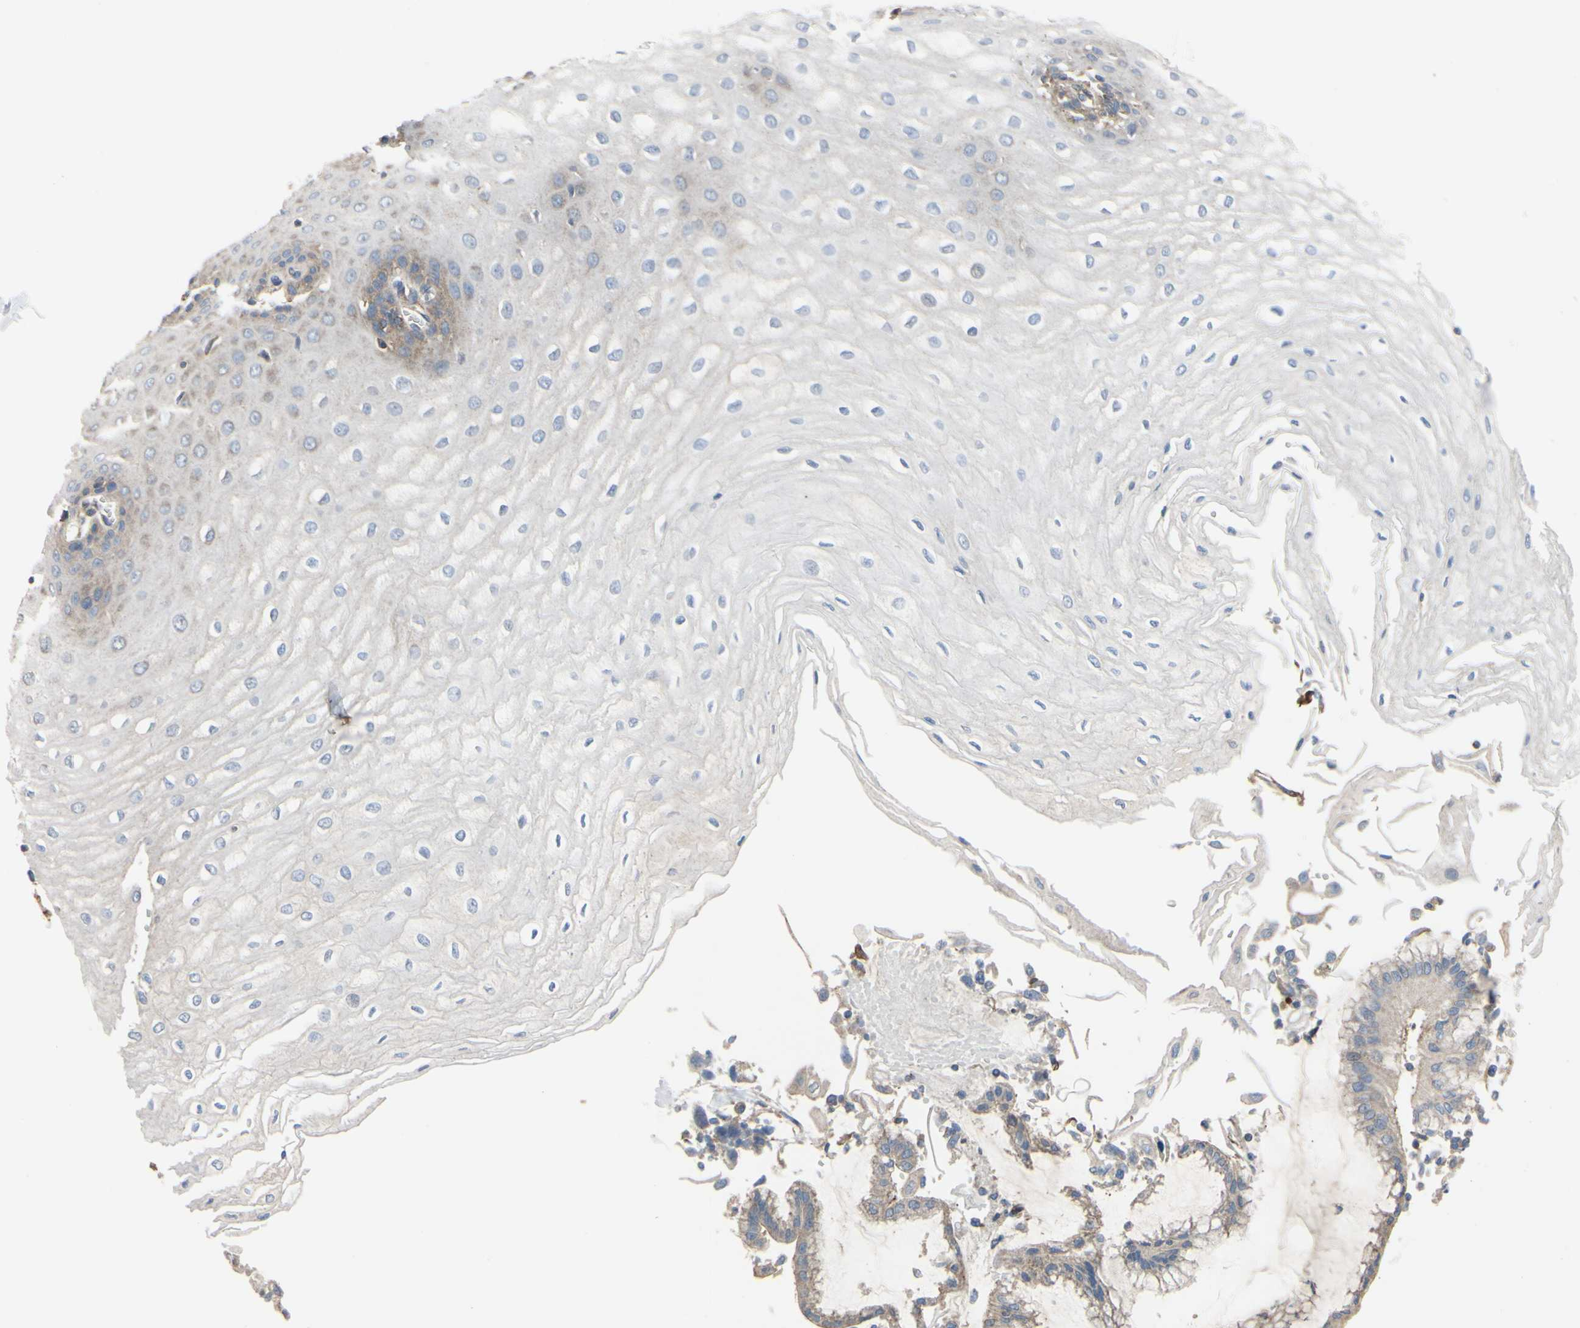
{"staining": {"intensity": "weak", "quantity": "<25%", "location": "cytoplasmic/membranous"}, "tissue": "esophagus", "cell_type": "Squamous epithelial cells", "image_type": "normal", "snomed": [{"axis": "morphology", "description": "Normal tissue, NOS"}, {"axis": "morphology", "description": "Squamous cell carcinoma, NOS"}, {"axis": "topography", "description": "Esophagus"}], "caption": "The immunohistochemistry (IHC) micrograph has no significant expression in squamous epithelial cells of esophagus. (Brightfield microscopy of DAB immunohistochemistry at high magnification).", "gene": "BECN1", "patient": {"sex": "male", "age": 65}}